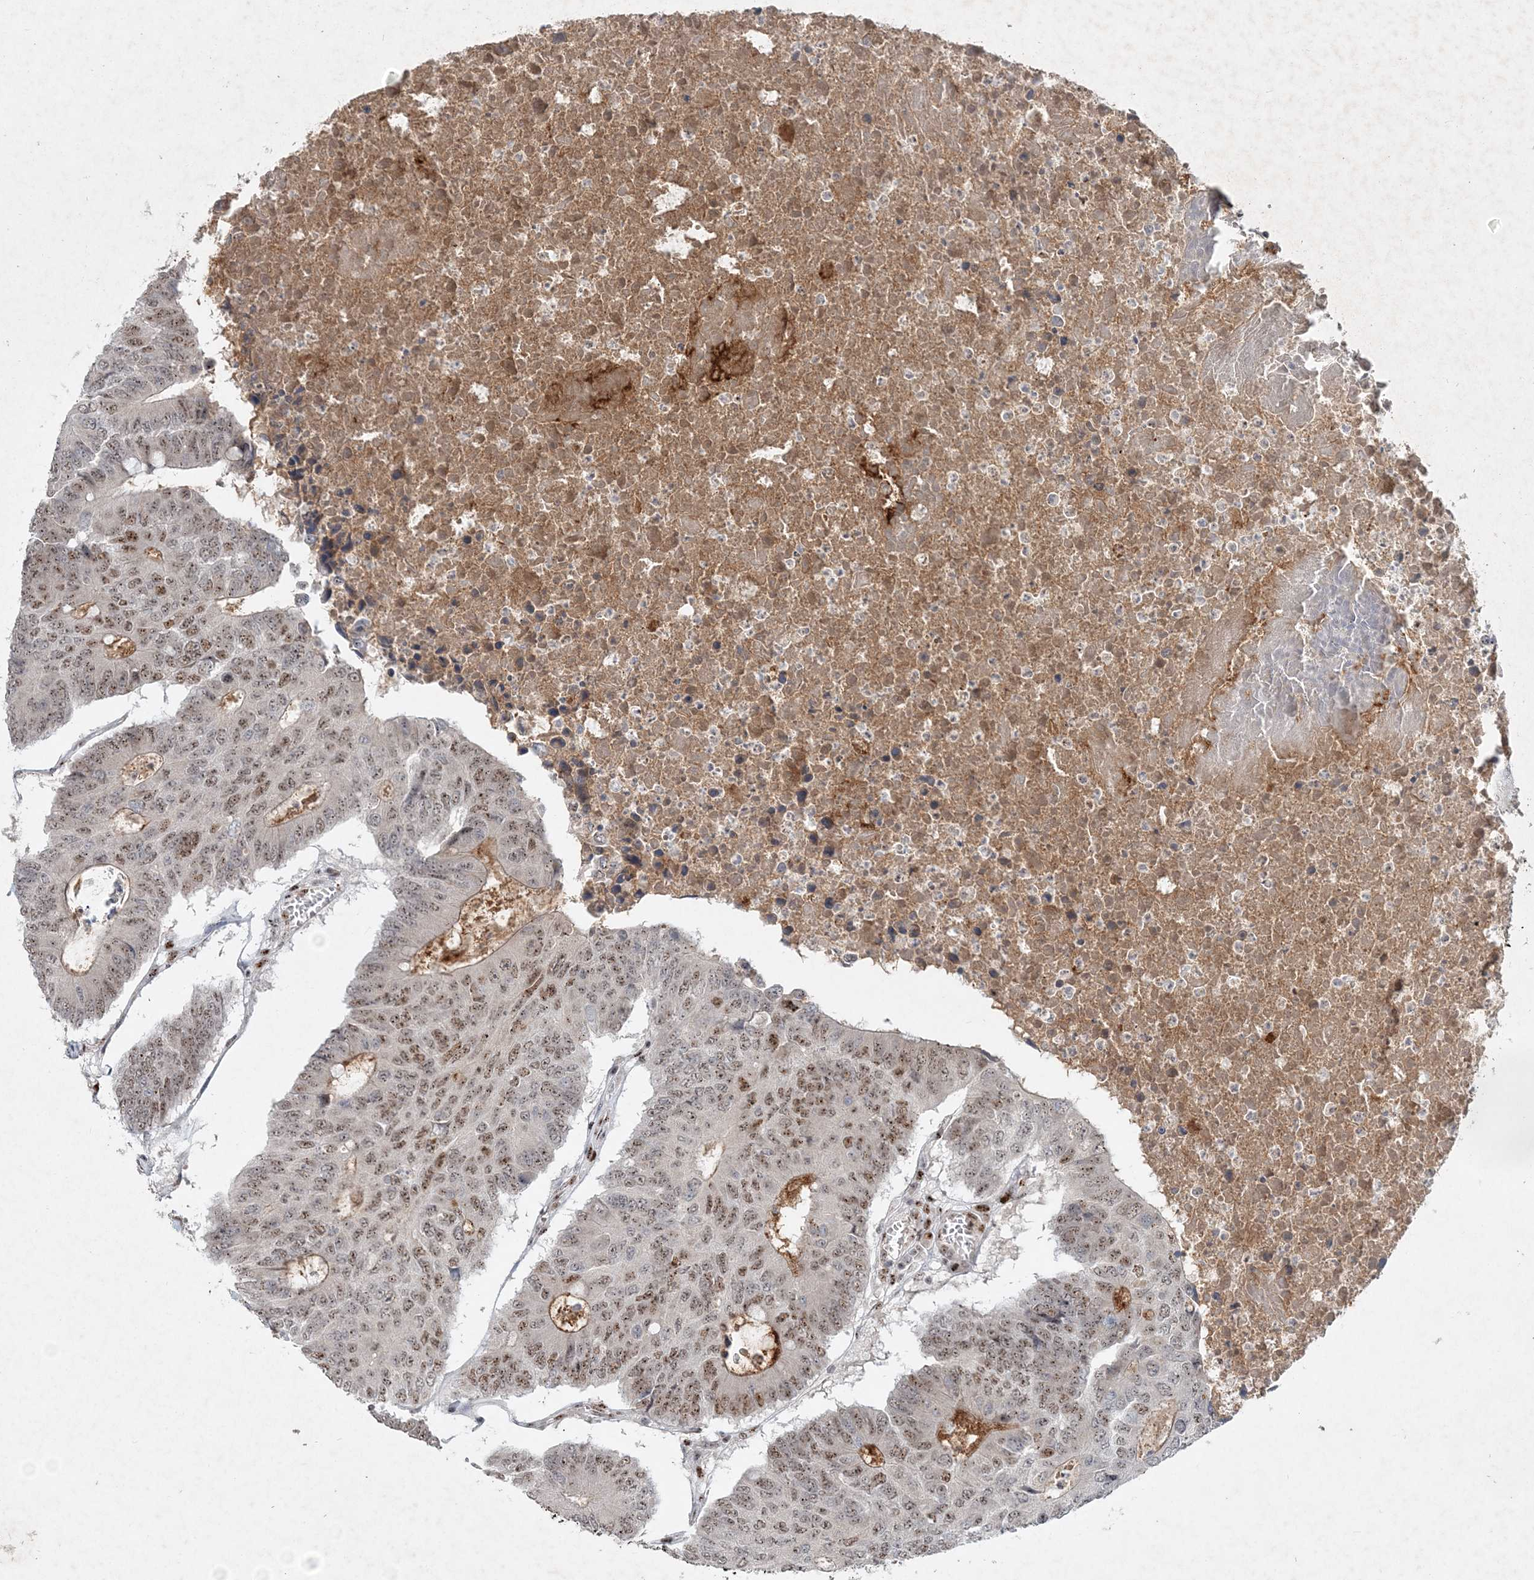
{"staining": {"intensity": "moderate", "quantity": ">75%", "location": "nuclear"}, "tissue": "colorectal cancer", "cell_type": "Tumor cells", "image_type": "cancer", "snomed": [{"axis": "morphology", "description": "Adenocarcinoma, NOS"}, {"axis": "topography", "description": "Colon"}], "caption": "Brown immunohistochemical staining in colorectal cancer (adenocarcinoma) displays moderate nuclear positivity in about >75% of tumor cells.", "gene": "GIN1", "patient": {"sex": "male", "age": 87}}